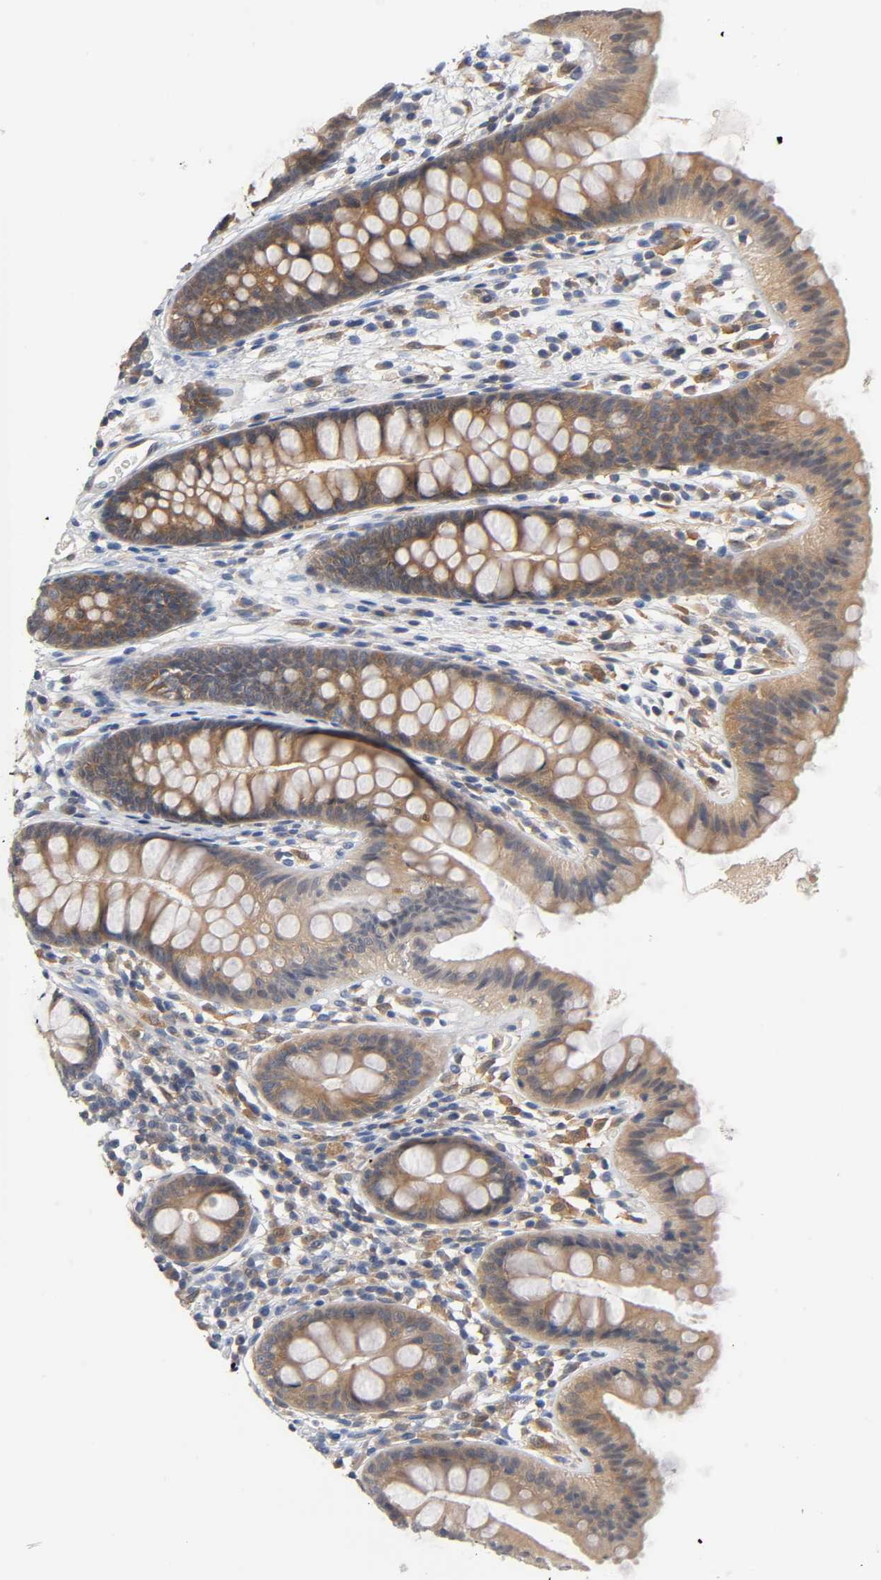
{"staining": {"intensity": "weak", "quantity": ">75%", "location": "cytoplasmic/membranous"}, "tissue": "colon", "cell_type": "Endothelial cells", "image_type": "normal", "snomed": [{"axis": "morphology", "description": "Normal tissue, NOS"}, {"axis": "topography", "description": "Smooth muscle"}, {"axis": "topography", "description": "Colon"}], "caption": "Endothelial cells reveal low levels of weak cytoplasmic/membranous expression in about >75% of cells in unremarkable human colon.", "gene": "FYN", "patient": {"sex": "male", "age": 67}}